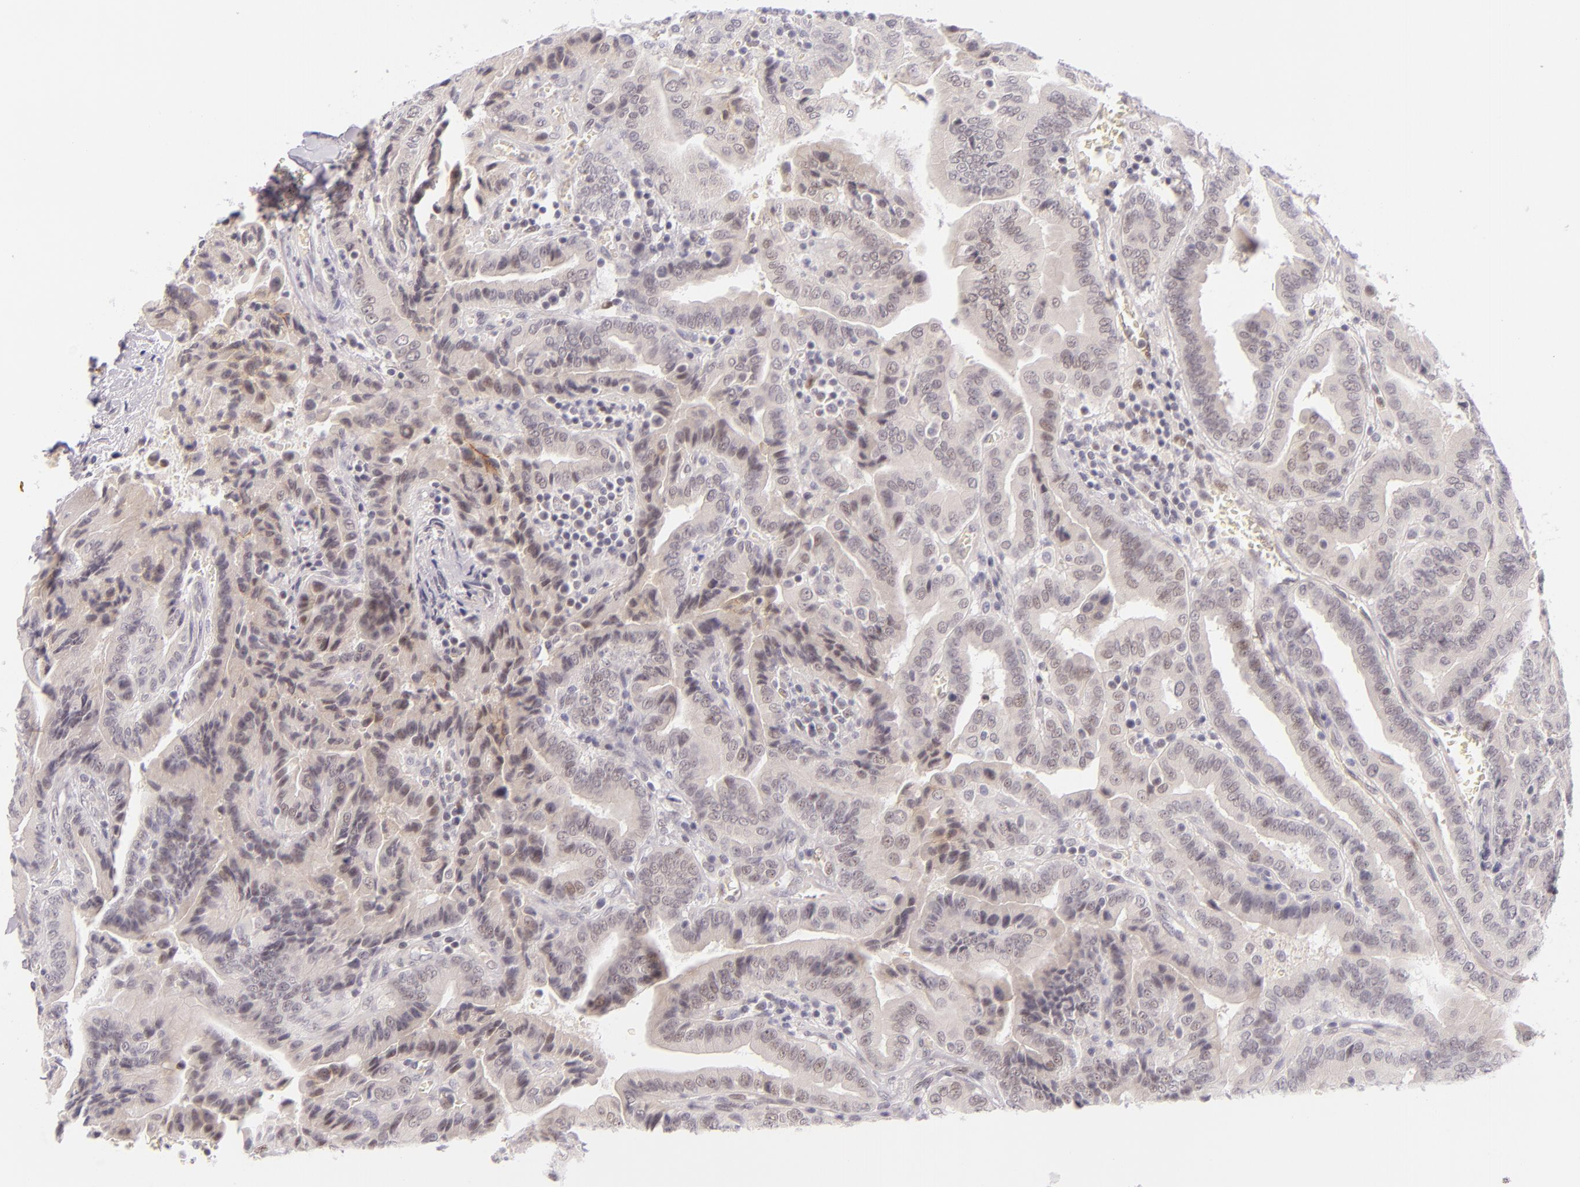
{"staining": {"intensity": "negative", "quantity": "none", "location": "none"}, "tissue": "thyroid cancer", "cell_type": "Tumor cells", "image_type": "cancer", "snomed": [{"axis": "morphology", "description": "Papillary adenocarcinoma, NOS"}, {"axis": "topography", "description": "Thyroid gland"}], "caption": "High power microscopy image of an IHC micrograph of papillary adenocarcinoma (thyroid), revealing no significant expression in tumor cells. (Brightfield microscopy of DAB (3,3'-diaminobenzidine) immunohistochemistry (IHC) at high magnification).", "gene": "BCL3", "patient": {"sex": "female", "age": 71}}